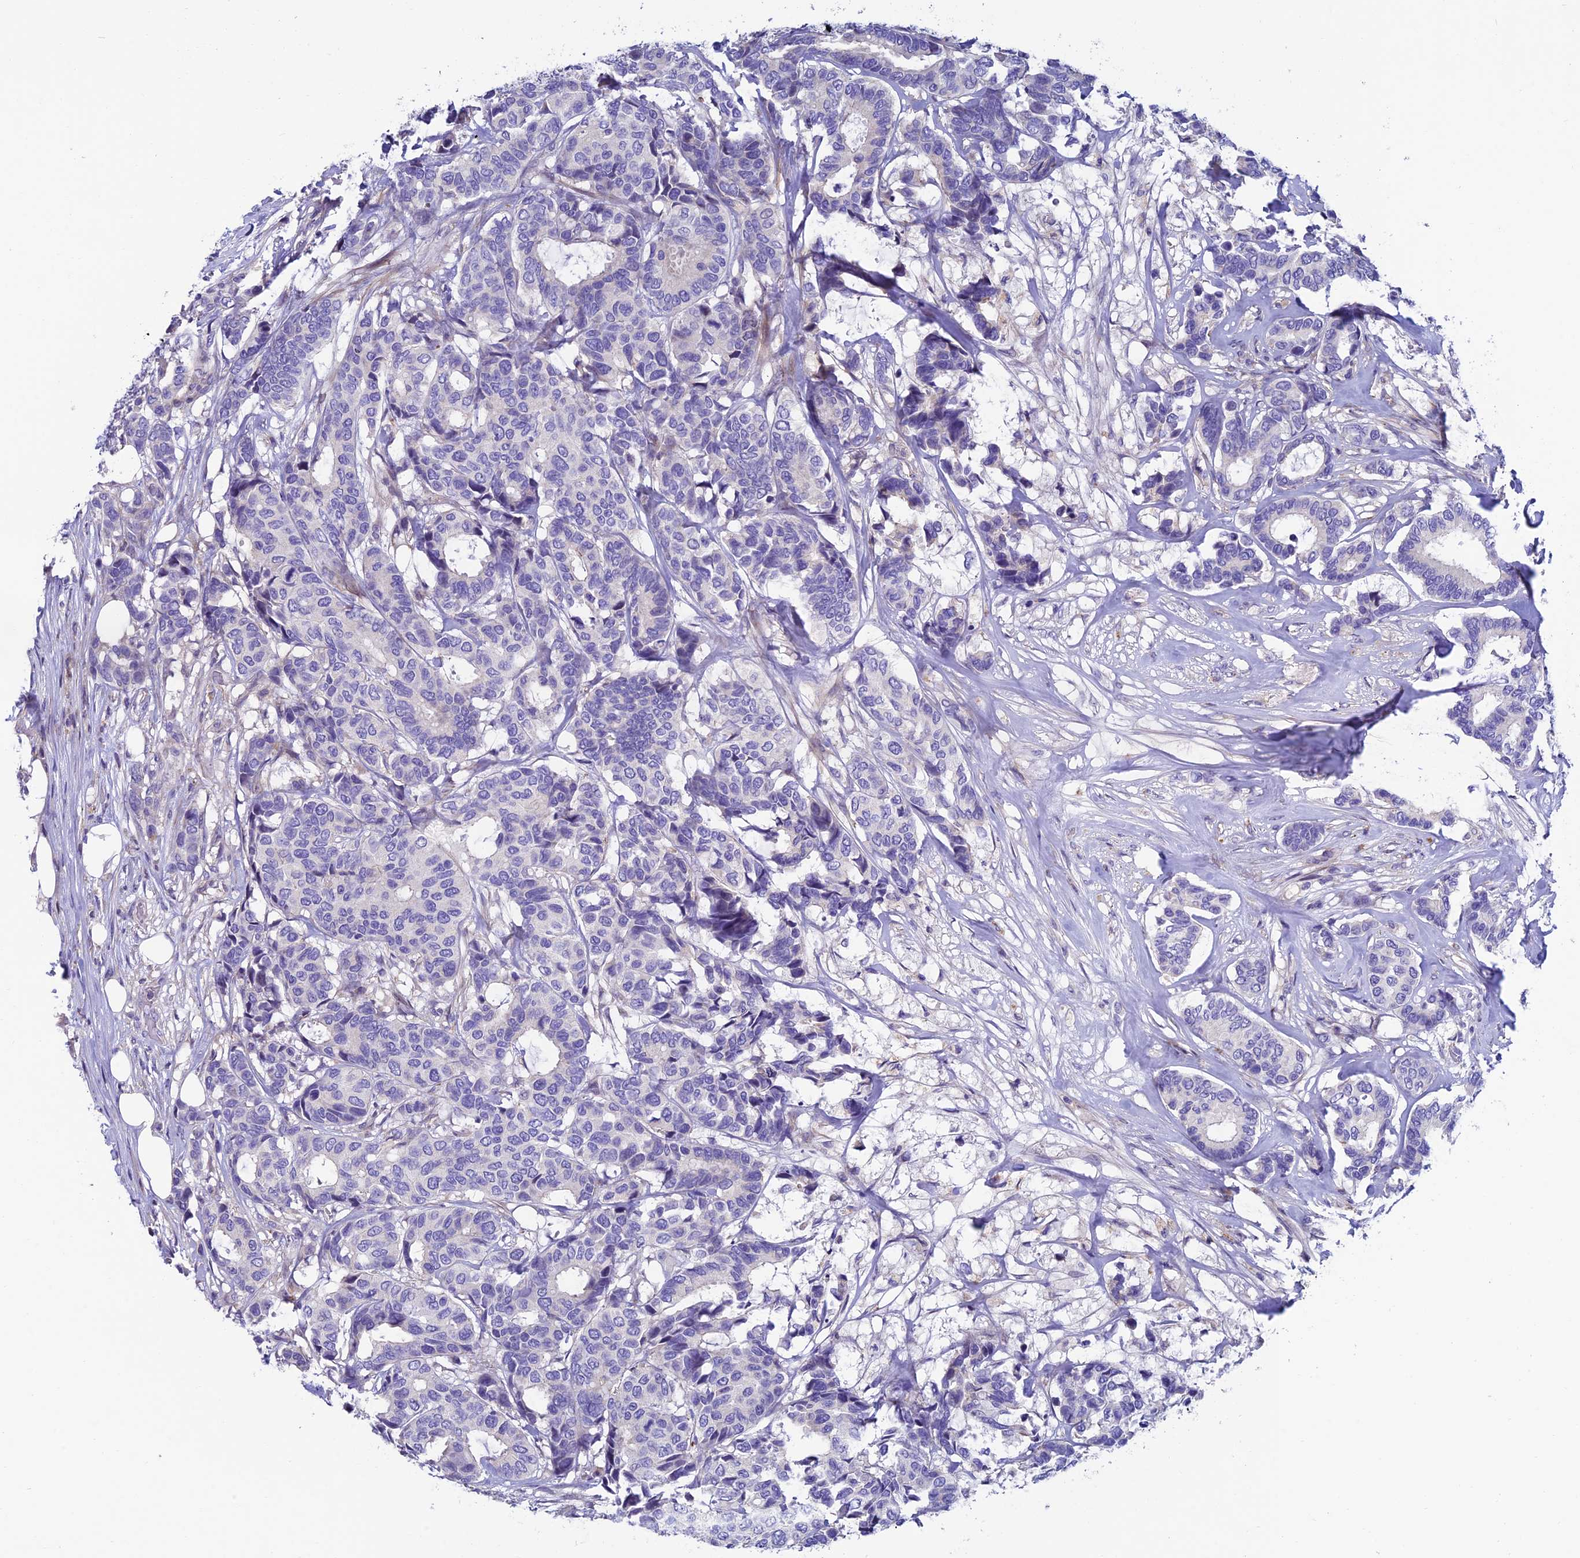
{"staining": {"intensity": "negative", "quantity": "none", "location": "none"}, "tissue": "breast cancer", "cell_type": "Tumor cells", "image_type": "cancer", "snomed": [{"axis": "morphology", "description": "Duct carcinoma"}, {"axis": "topography", "description": "Breast"}], "caption": "Tumor cells show no significant protein staining in breast cancer (infiltrating ductal carcinoma).", "gene": "FAM178B", "patient": {"sex": "female", "age": 87}}